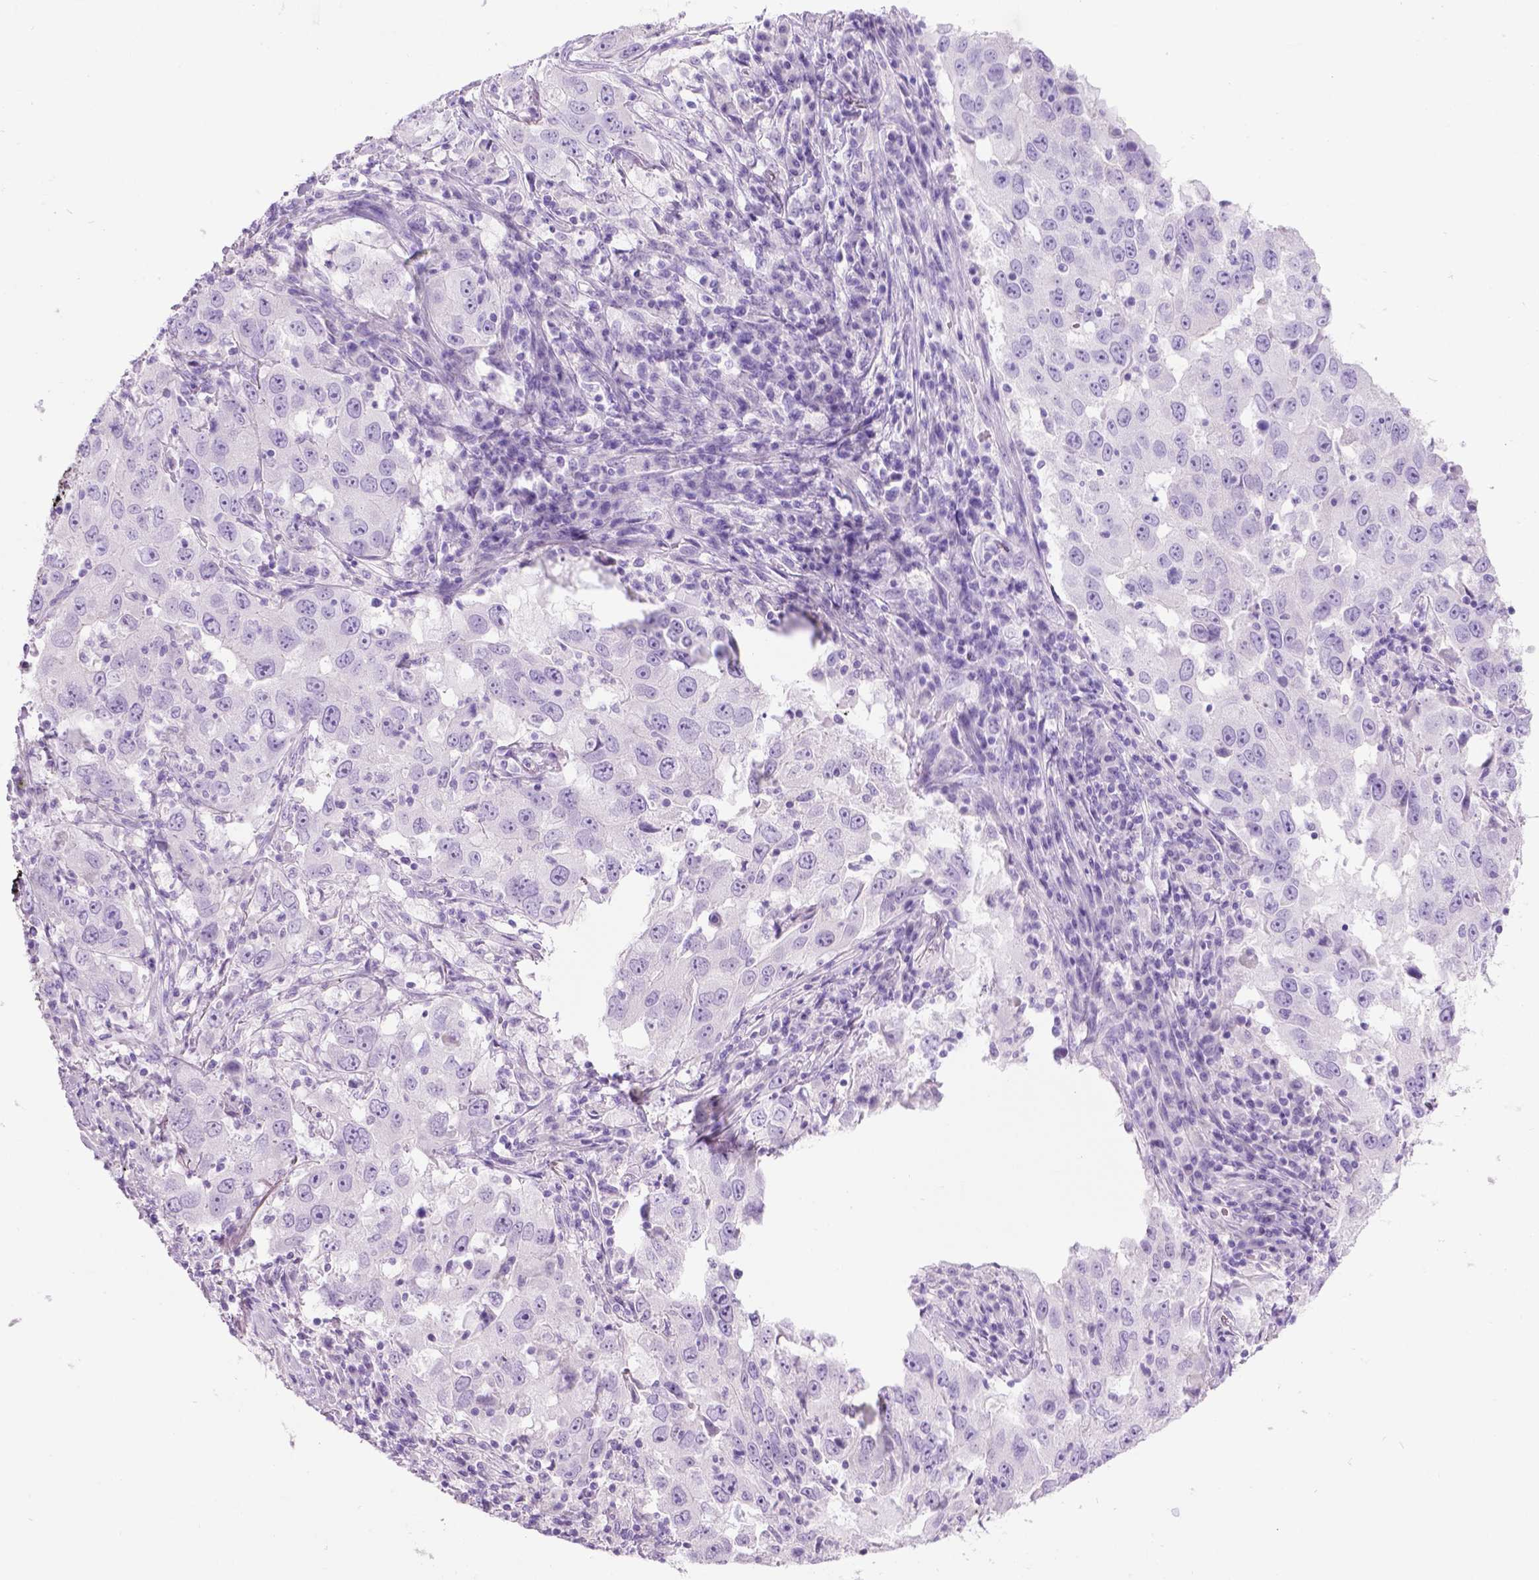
{"staining": {"intensity": "negative", "quantity": "none", "location": "none"}, "tissue": "lung cancer", "cell_type": "Tumor cells", "image_type": "cancer", "snomed": [{"axis": "morphology", "description": "Adenocarcinoma, NOS"}, {"axis": "topography", "description": "Lung"}], "caption": "An immunohistochemistry (IHC) photomicrograph of lung adenocarcinoma is shown. There is no staining in tumor cells of lung adenocarcinoma. Brightfield microscopy of IHC stained with DAB (brown) and hematoxylin (blue), captured at high magnification.", "gene": "LELP1", "patient": {"sex": "male", "age": 73}}